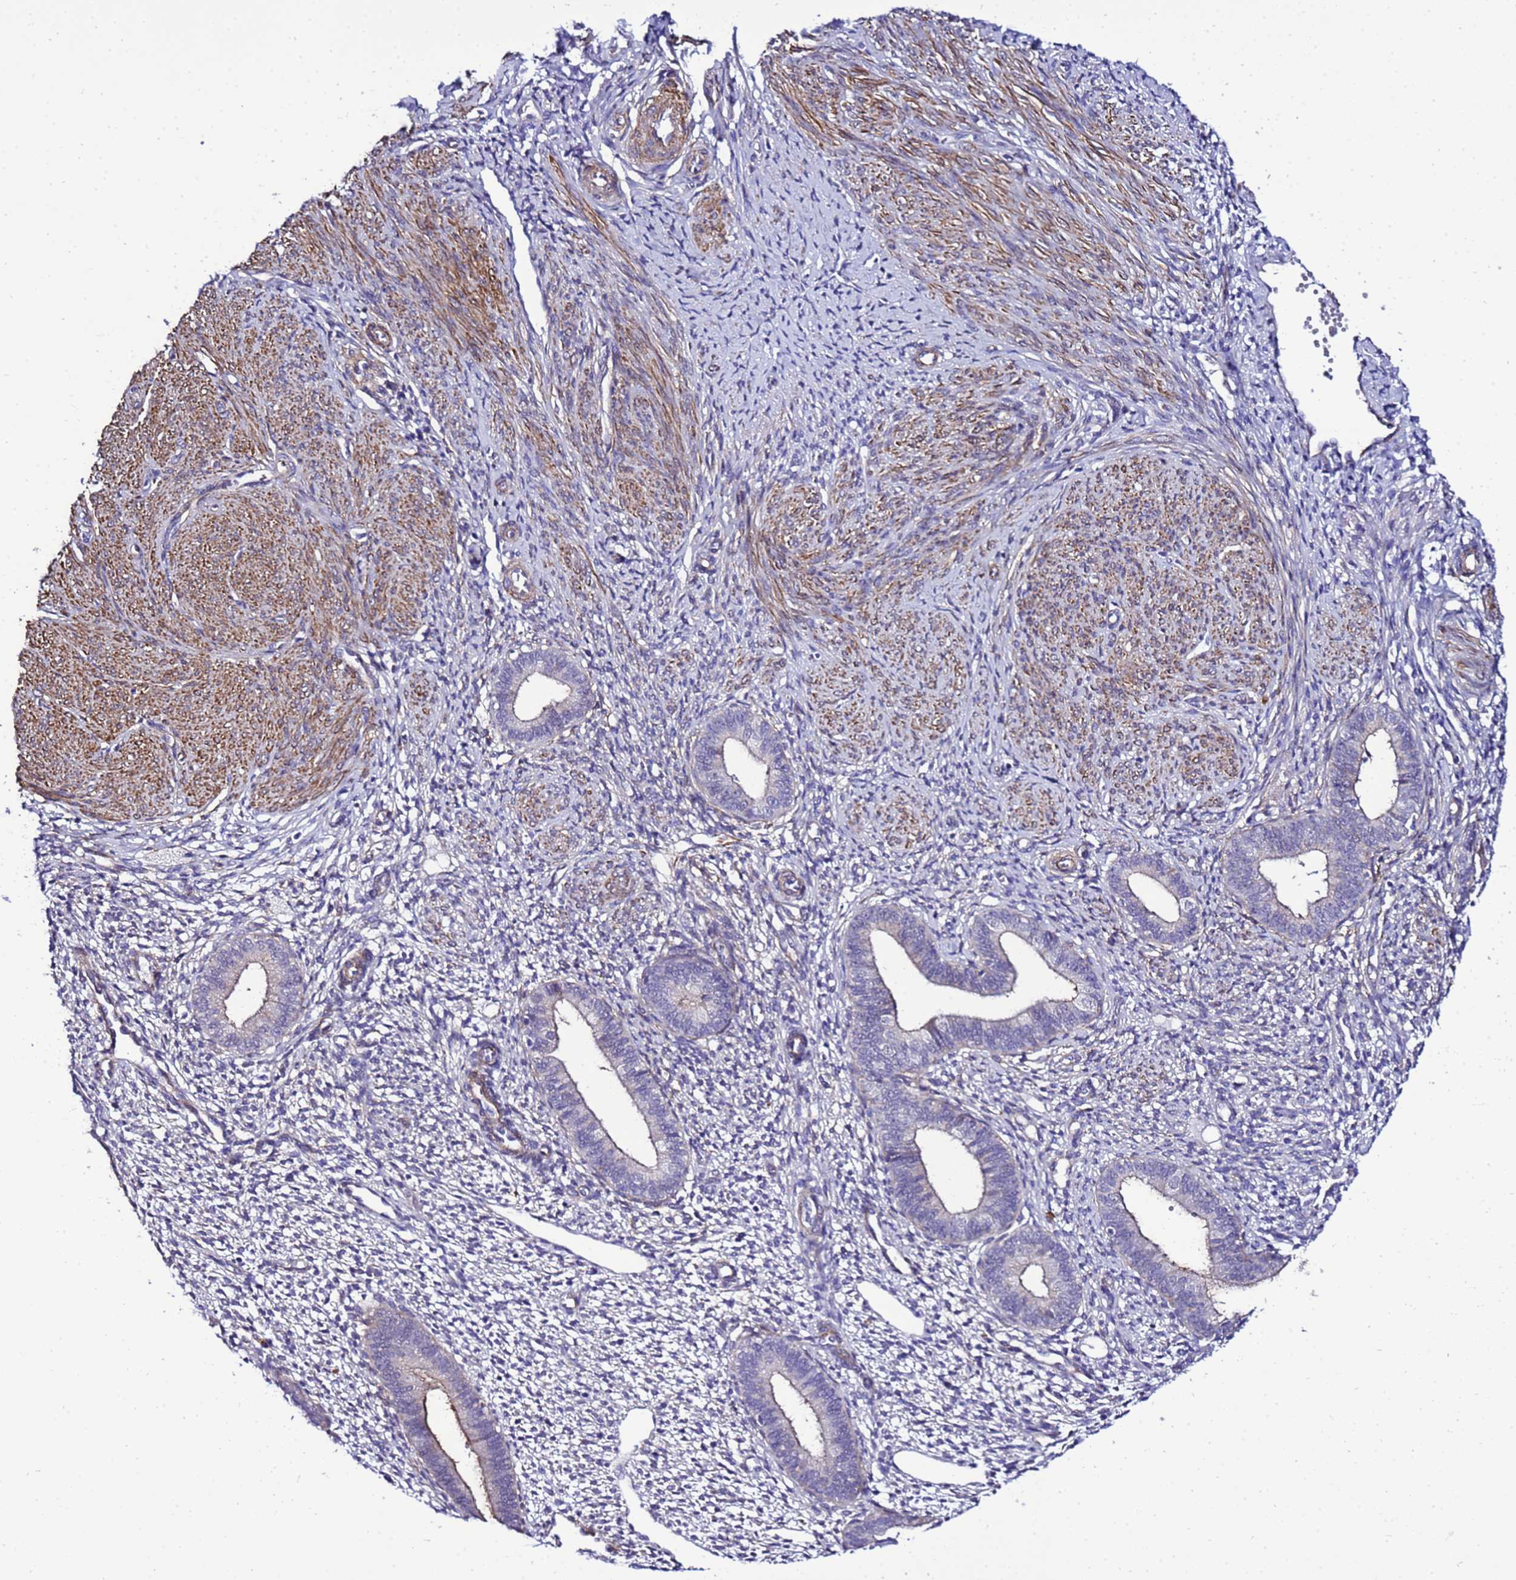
{"staining": {"intensity": "negative", "quantity": "none", "location": "none"}, "tissue": "endometrium", "cell_type": "Cells in endometrial stroma", "image_type": "normal", "snomed": [{"axis": "morphology", "description": "Normal tissue, NOS"}, {"axis": "topography", "description": "Endometrium"}], "caption": "Immunohistochemistry image of benign endometrium stained for a protein (brown), which shows no positivity in cells in endometrial stroma.", "gene": "GZF1", "patient": {"sex": "female", "age": 46}}